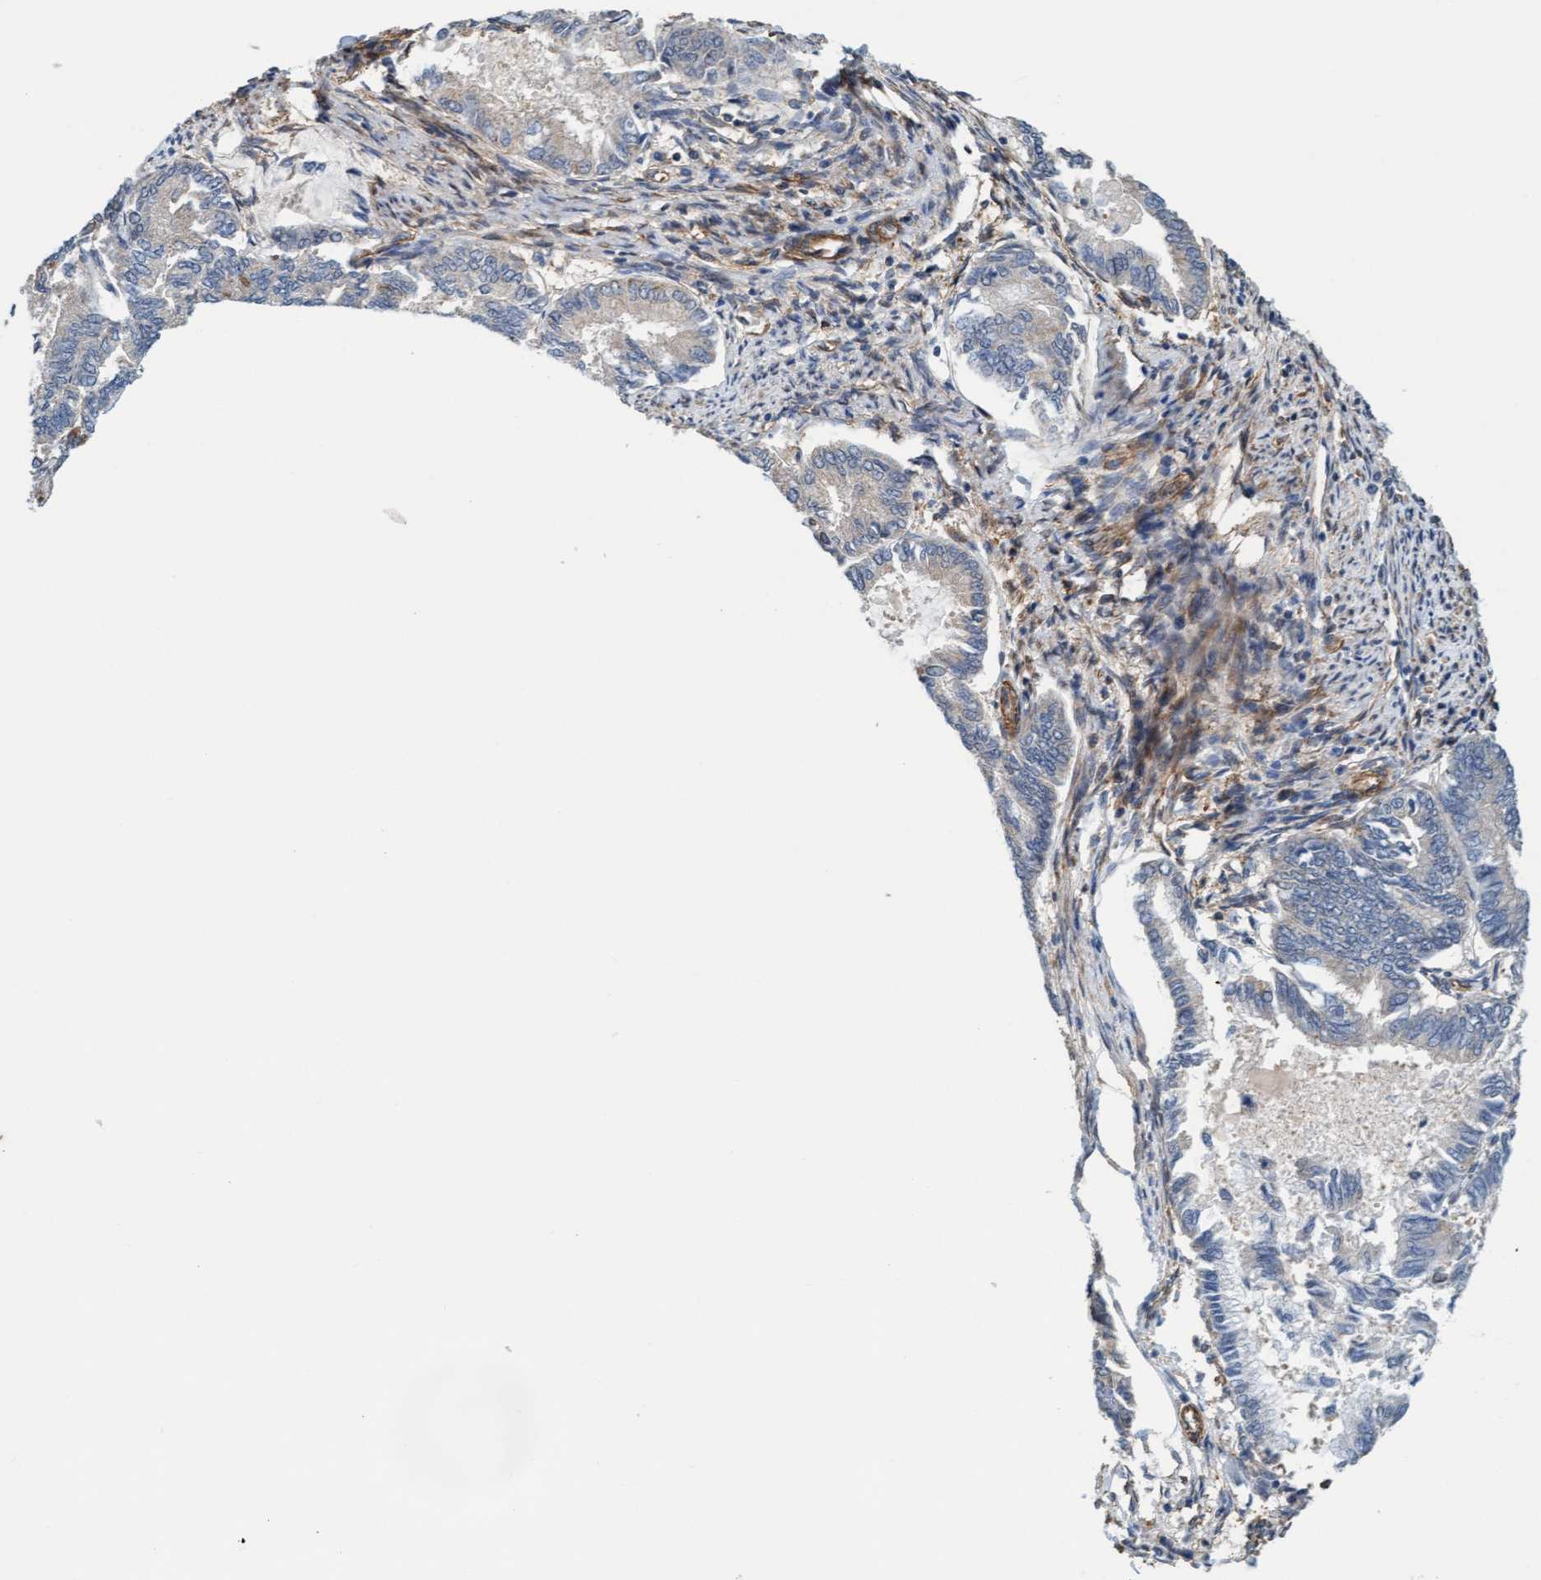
{"staining": {"intensity": "negative", "quantity": "none", "location": "none"}, "tissue": "endometrial cancer", "cell_type": "Tumor cells", "image_type": "cancer", "snomed": [{"axis": "morphology", "description": "Adenocarcinoma, NOS"}, {"axis": "topography", "description": "Endometrium"}], "caption": "This is an immunohistochemistry histopathology image of human adenocarcinoma (endometrial). There is no positivity in tumor cells.", "gene": "FMNL3", "patient": {"sex": "female", "age": 86}}